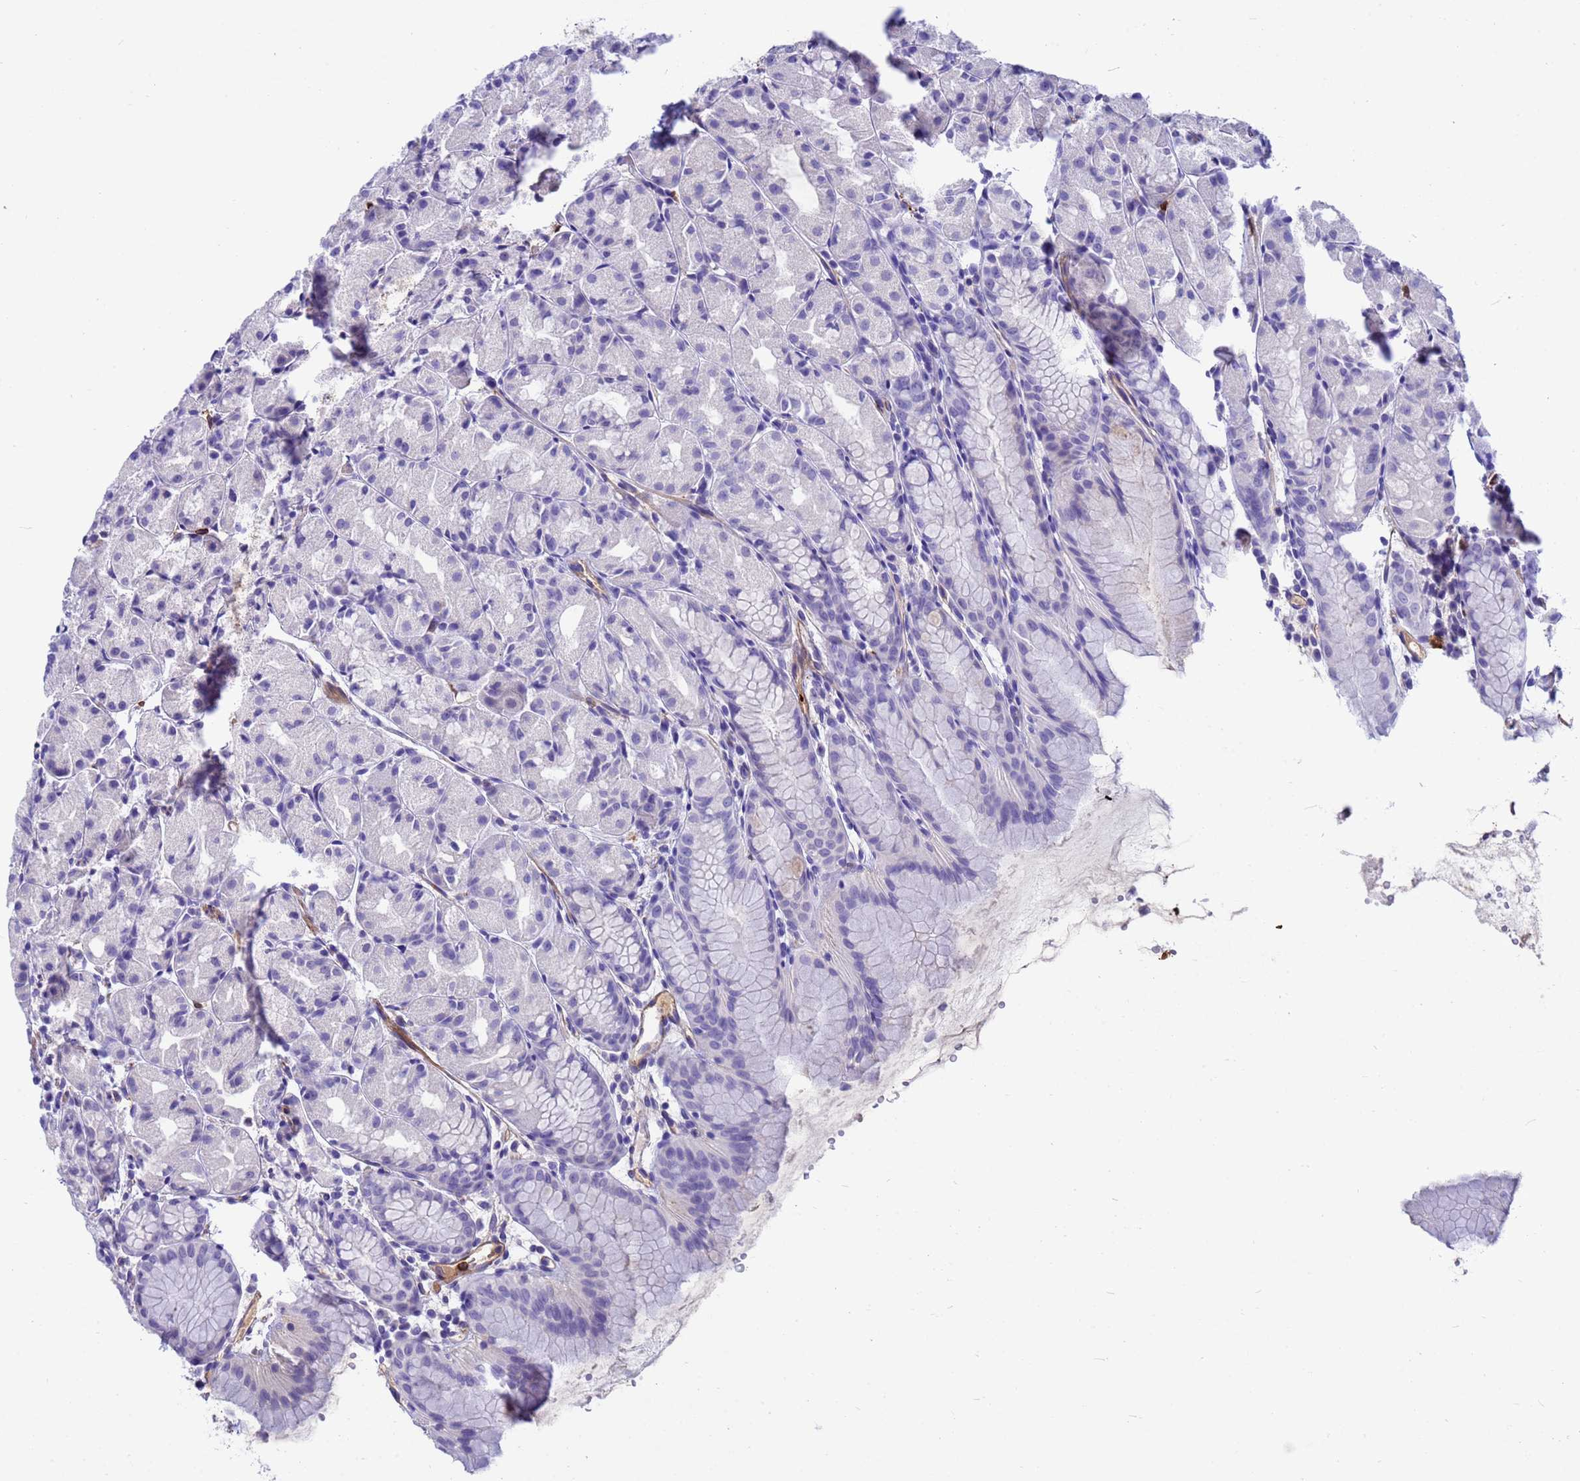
{"staining": {"intensity": "negative", "quantity": "none", "location": "none"}, "tissue": "stomach", "cell_type": "Glandular cells", "image_type": "normal", "snomed": [{"axis": "morphology", "description": "Normal tissue, NOS"}, {"axis": "topography", "description": "Stomach, upper"}], "caption": "Glandular cells are negative for protein expression in unremarkable human stomach. (DAB immunohistochemistry with hematoxylin counter stain).", "gene": "ORM1", "patient": {"sex": "male", "age": 47}}